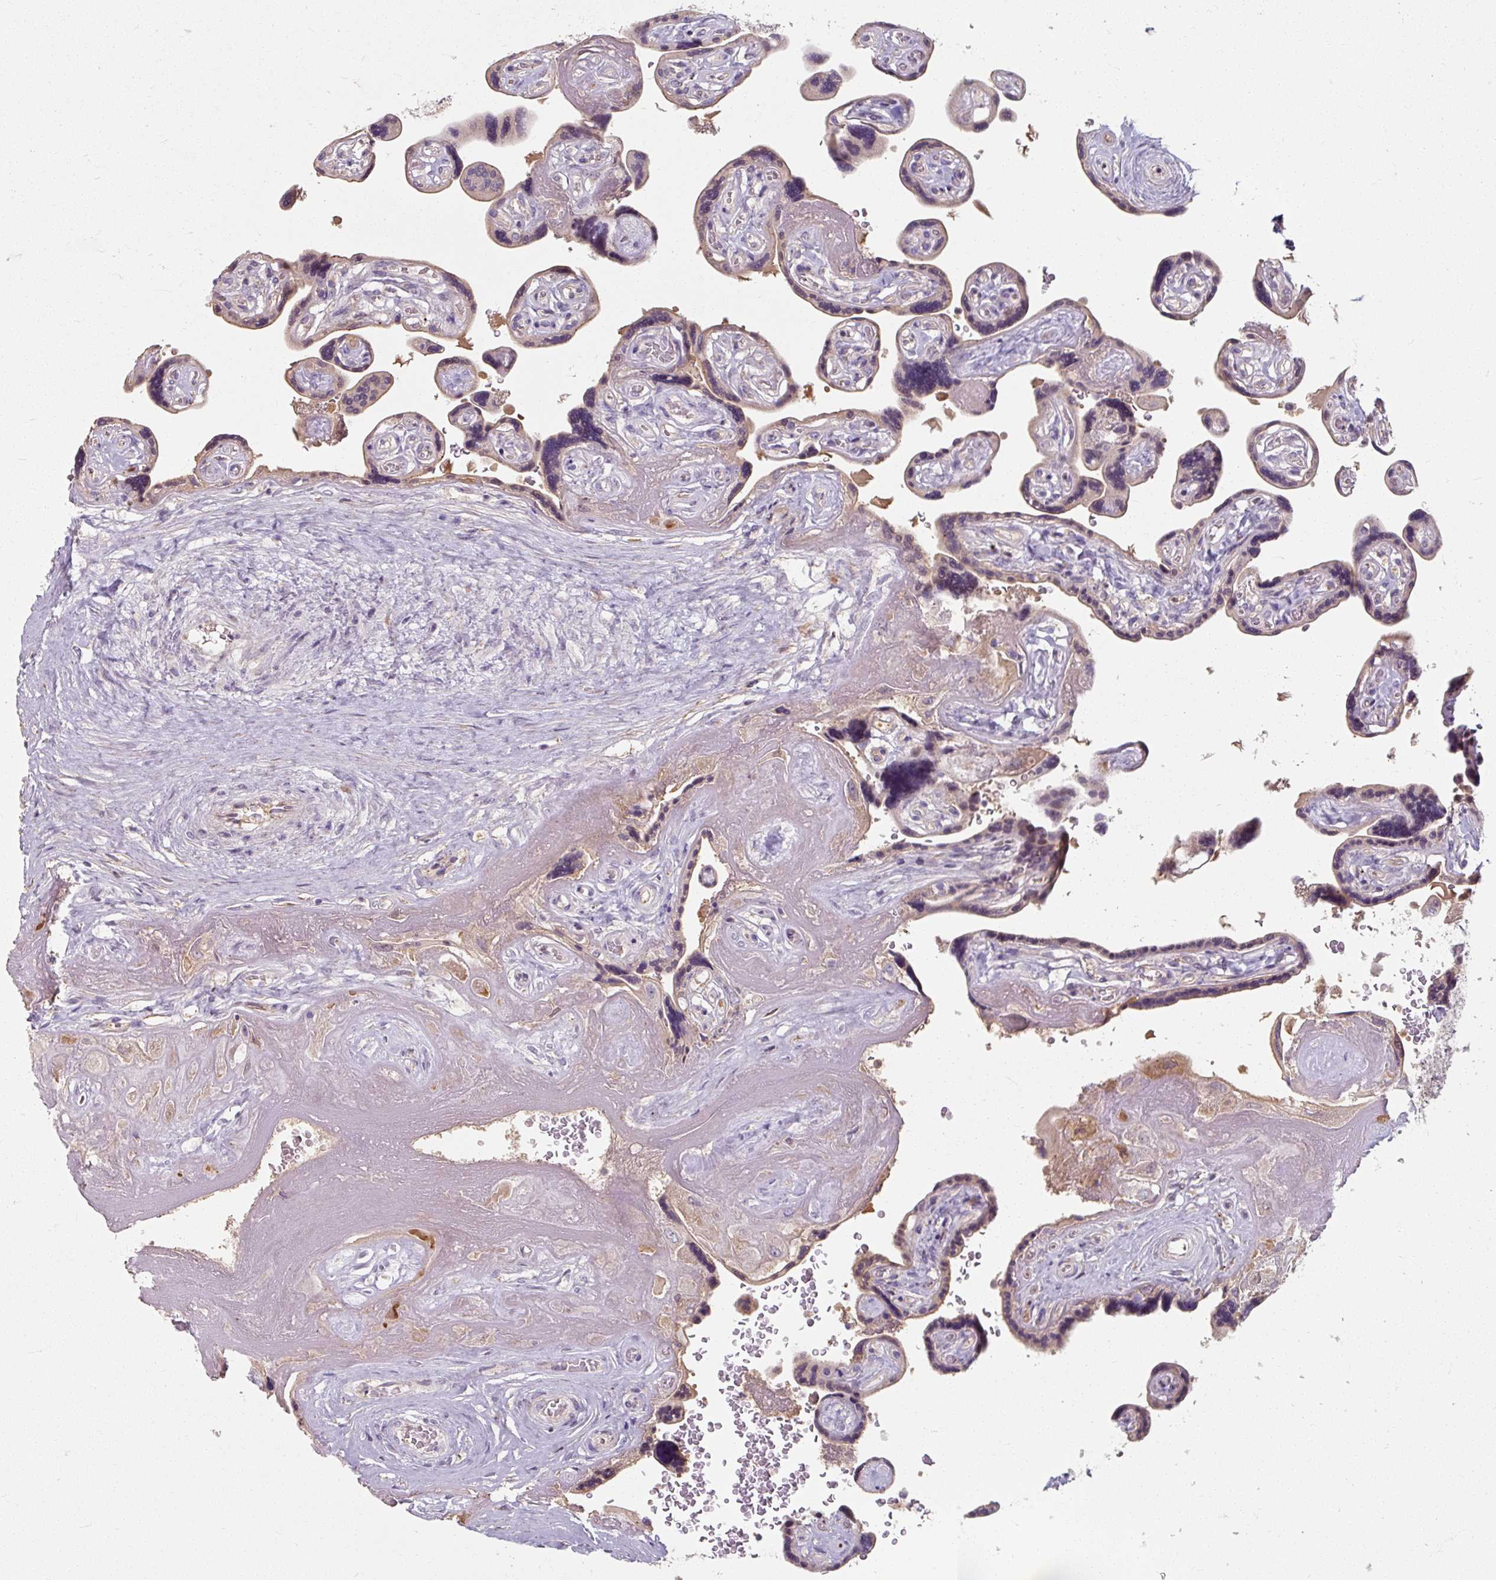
{"staining": {"intensity": "negative", "quantity": "none", "location": "none"}, "tissue": "placenta", "cell_type": "Decidual cells", "image_type": "normal", "snomed": [{"axis": "morphology", "description": "Normal tissue, NOS"}, {"axis": "topography", "description": "Placenta"}], "caption": "High power microscopy image of an immunohistochemistry histopathology image of normal placenta, revealing no significant staining in decidual cells.", "gene": "TSEN54", "patient": {"sex": "female", "age": 32}}